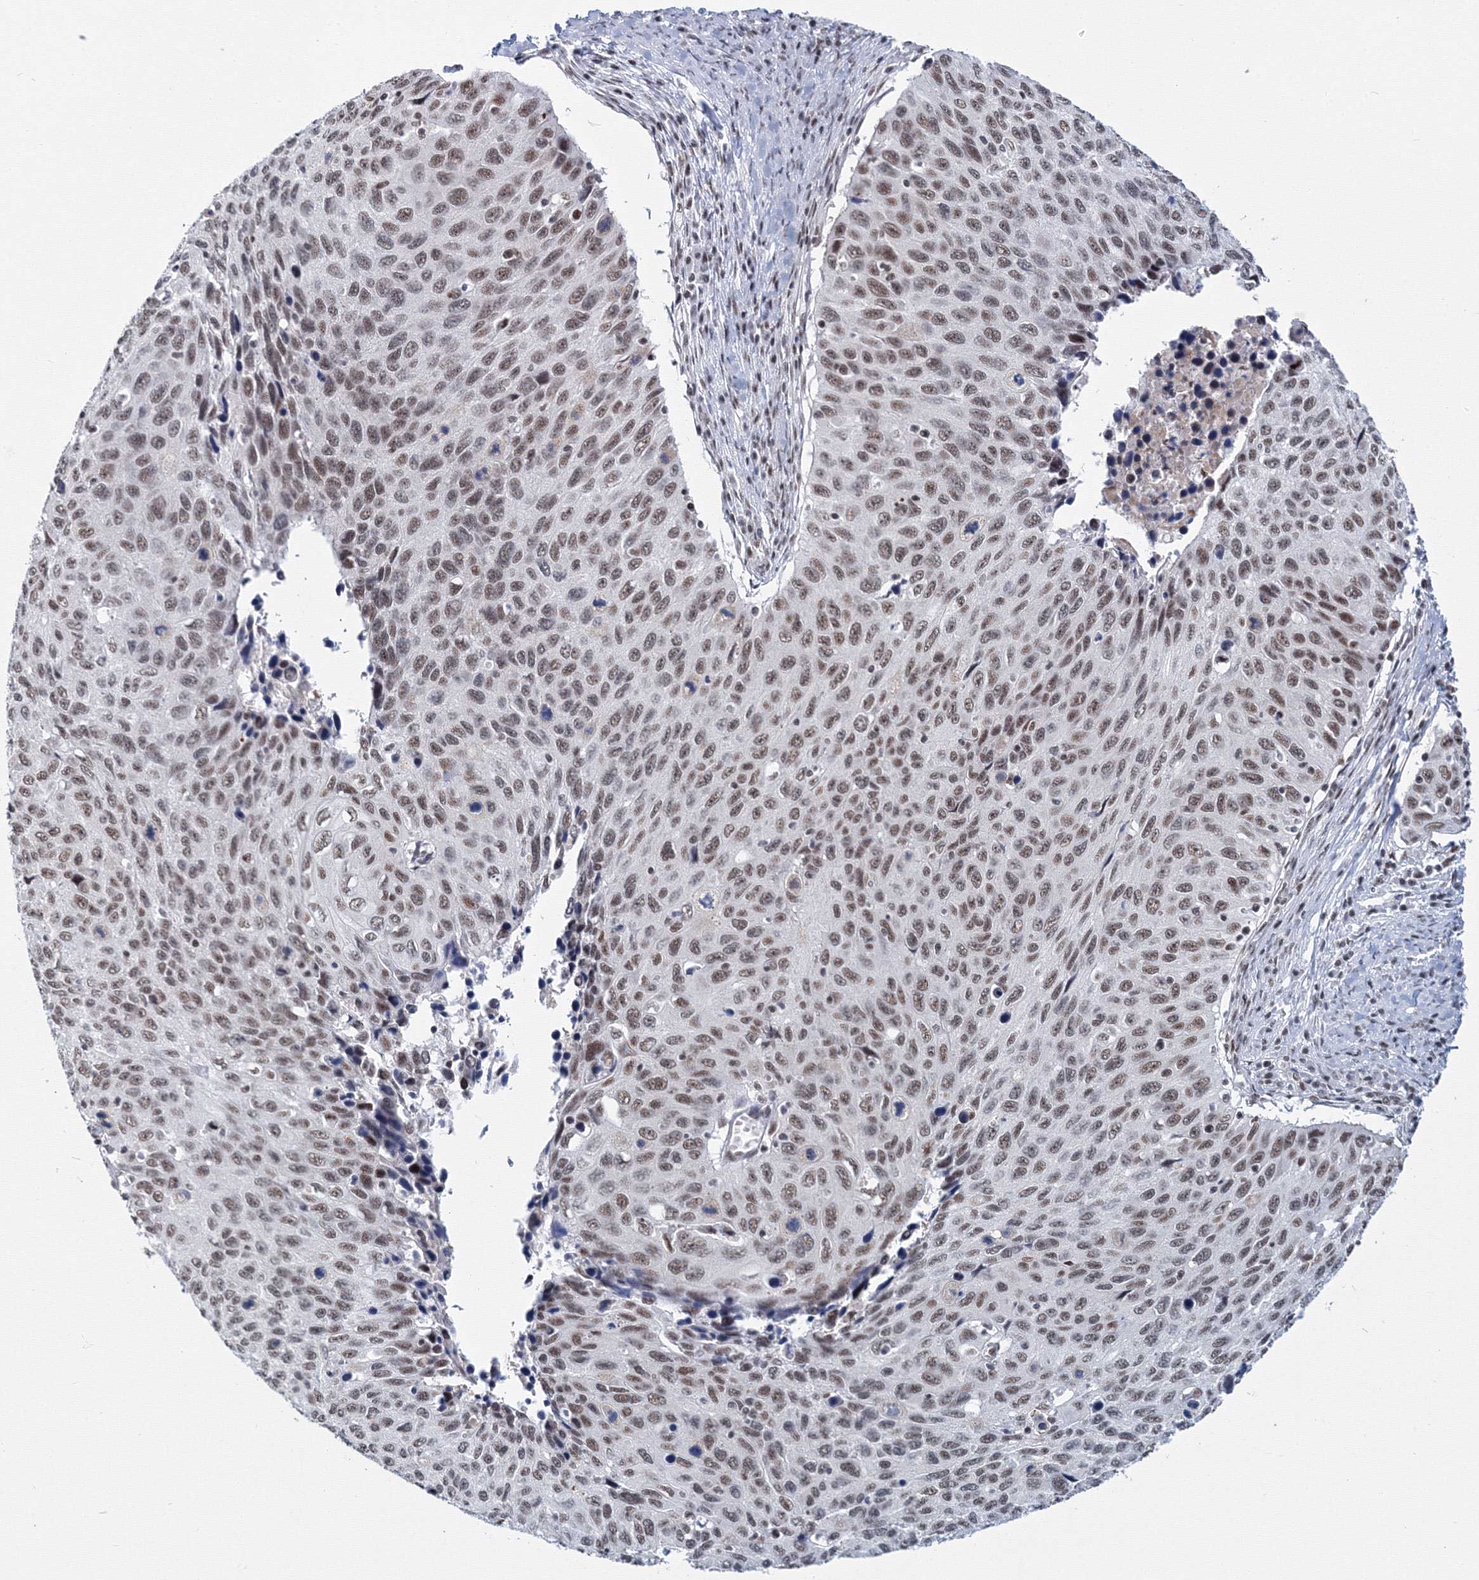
{"staining": {"intensity": "moderate", "quantity": ">75%", "location": "nuclear"}, "tissue": "cervical cancer", "cell_type": "Tumor cells", "image_type": "cancer", "snomed": [{"axis": "morphology", "description": "Squamous cell carcinoma, NOS"}, {"axis": "topography", "description": "Cervix"}], "caption": "An image of cervical squamous cell carcinoma stained for a protein shows moderate nuclear brown staining in tumor cells. The protein of interest is stained brown, and the nuclei are stained in blue (DAB IHC with brightfield microscopy, high magnification).", "gene": "SF3B6", "patient": {"sex": "female", "age": 53}}